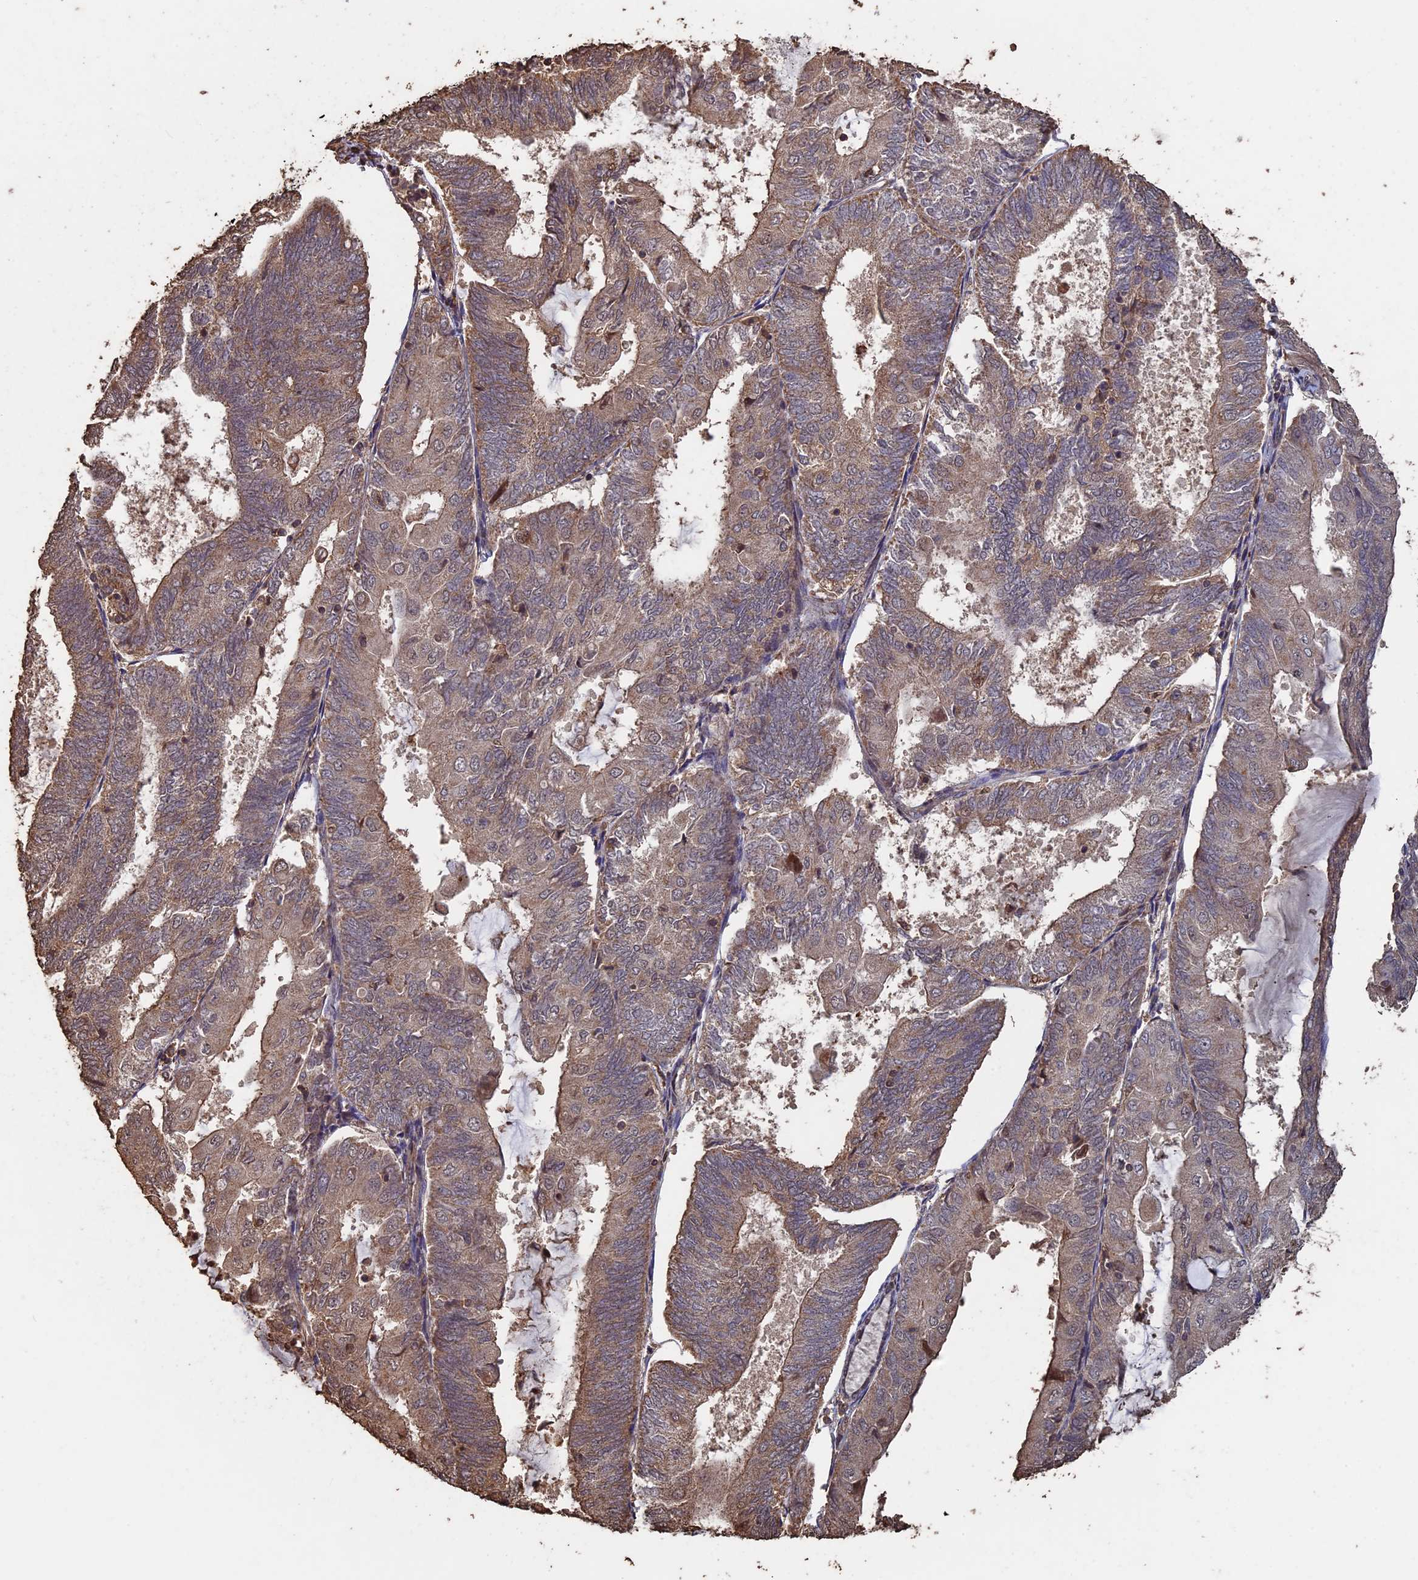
{"staining": {"intensity": "weak", "quantity": "25%-75%", "location": "cytoplasmic/membranous,nuclear"}, "tissue": "endometrial cancer", "cell_type": "Tumor cells", "image_type": "cancer", "snomed": [{"axis": "morphology", "description": "Adenocarcinoma, NOS"}, {"axis": "topography", "description": "Endometrium"}], "caption": "Weak cytoplasmic/membranous and nuclear positivity for a protein is present in approximately 25%-75% of tumor cells of endometrial cancer using IHC.", "gene": "HUNK", "patient": {"sex": "female", "age": 81}}